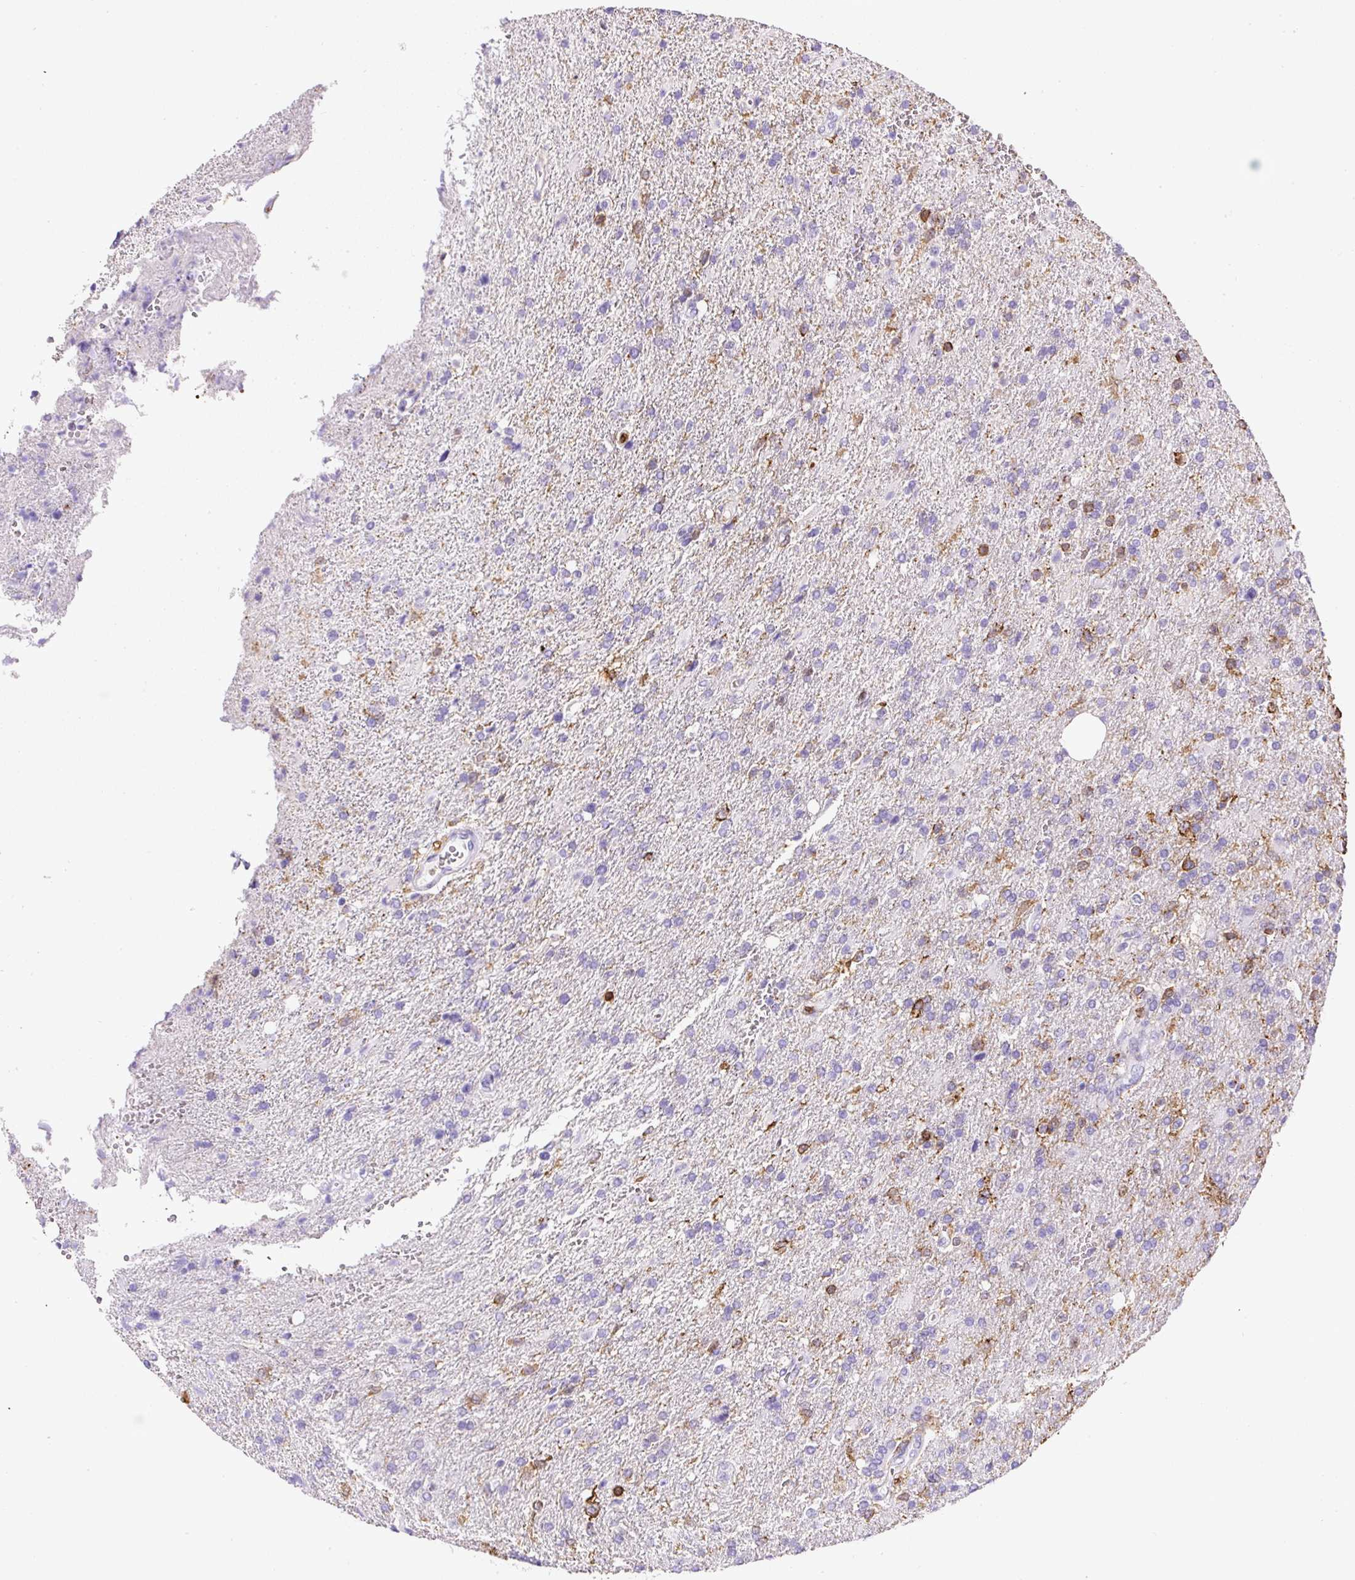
{"staining": {"intensity": "negative", "quantity": "none", "location": "none"}, "tissue": "glioma", "cell_type": "Tumor cells", "image_type": "cancer", "snomed": [{"axis": "morphology", "description": "Glioma, malignant, High grade"}, {"axis": "topography", "description": "Brain"}], "caption": "Photomicrograph shows no protein positivity in tumor cells of malignant glioma (high-grade) tissue.", "gene": "FAM228B", "patient": {"sex": "male", "age": 56}}